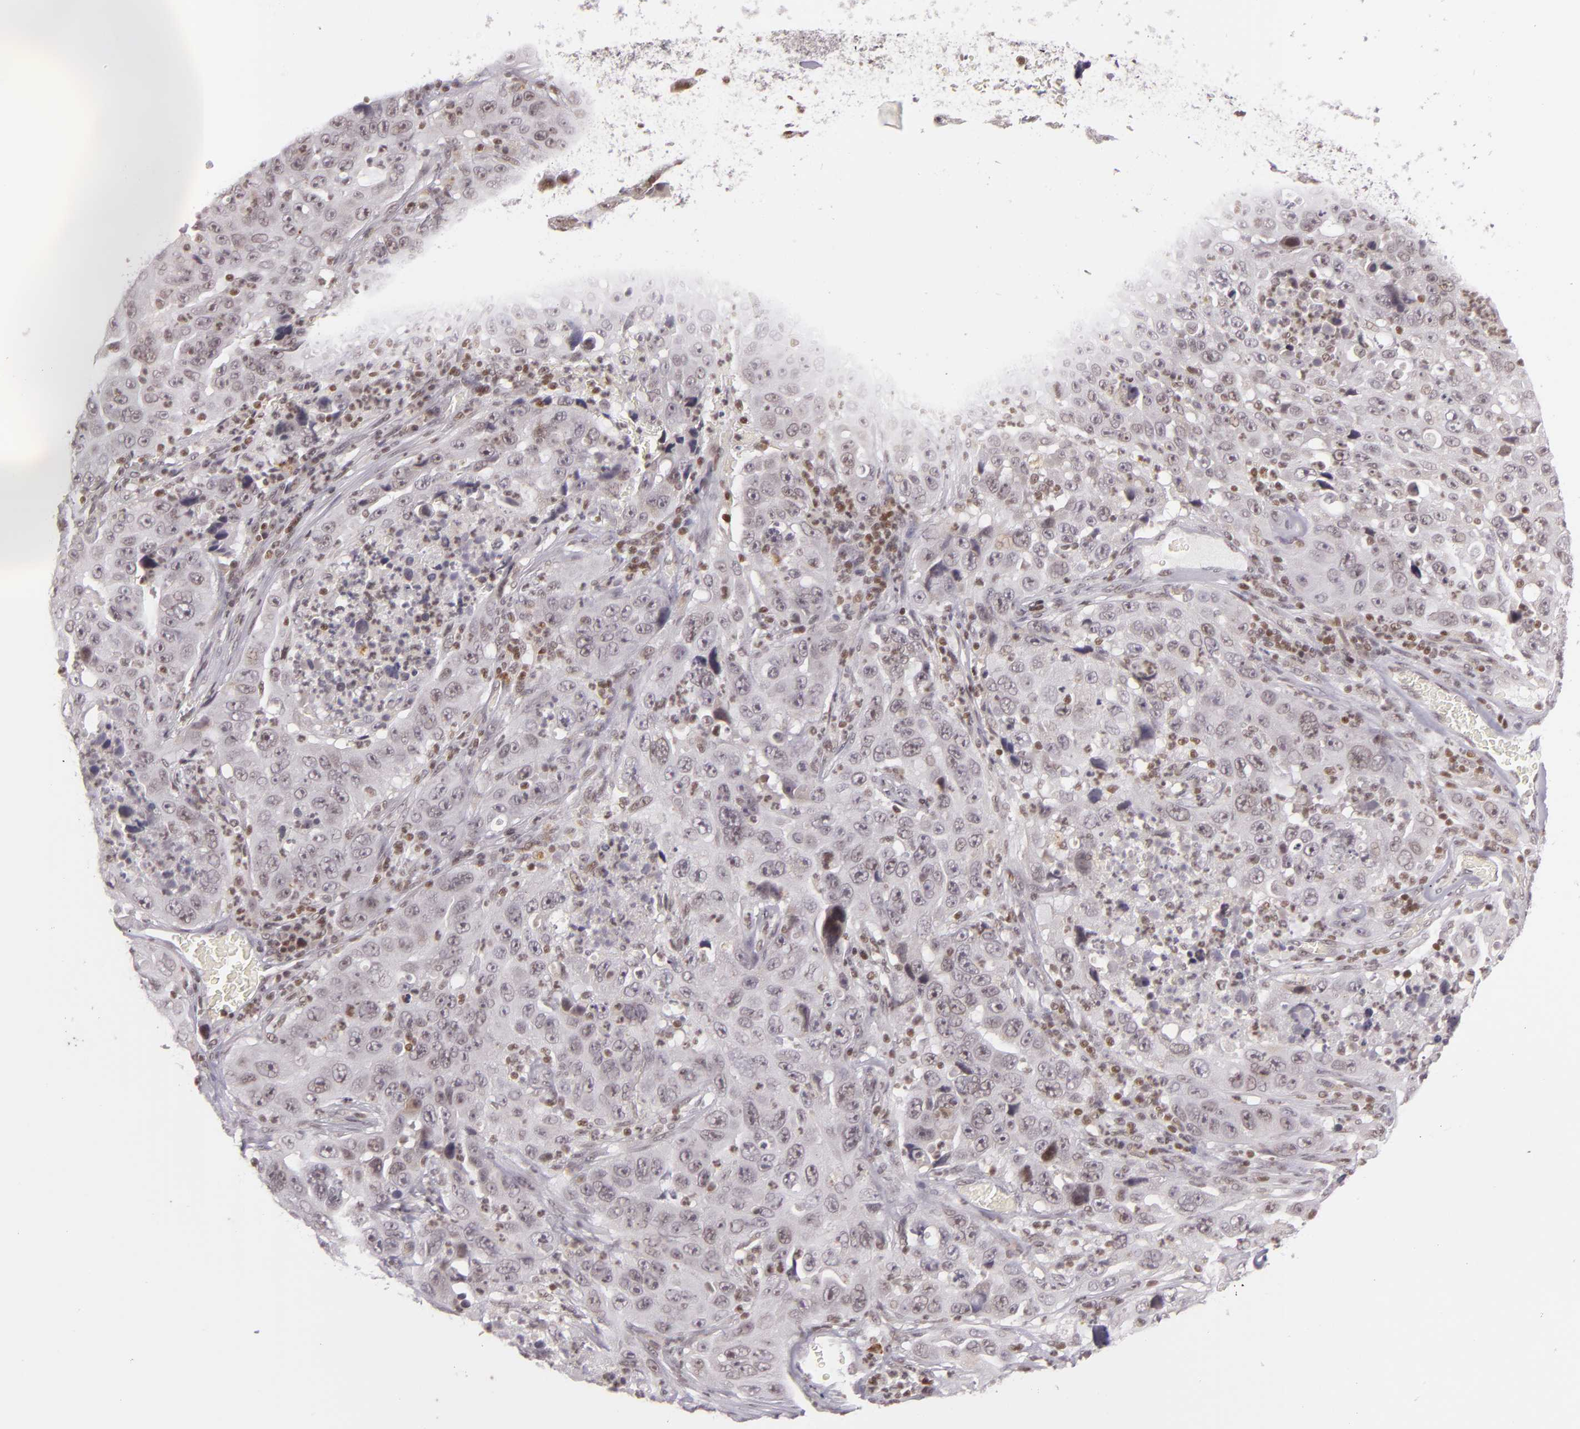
{"staining": {"intensity": "weak", "quantity": "<25%", "location": "nuclear"}, "tissue": "lung cancer", "cell_type": "Tumor cells", "image_type": "cancer", "snomed": [{"axis": "morphology", "description": "Squamous cell carcinoma, NOS"}, {"axis": "topography", "description": "Lung"}], "caption": "Immunohistochemistry of human squamous cell carcinoma (lung) demonstrates no expression in tumor cells. (DAB (3,3'-diaminobenzidine) immunohistochemistry with hematoxylin counter stain).", "gene": "ZFX", "patient": {"sex": "male", "age": 64}}